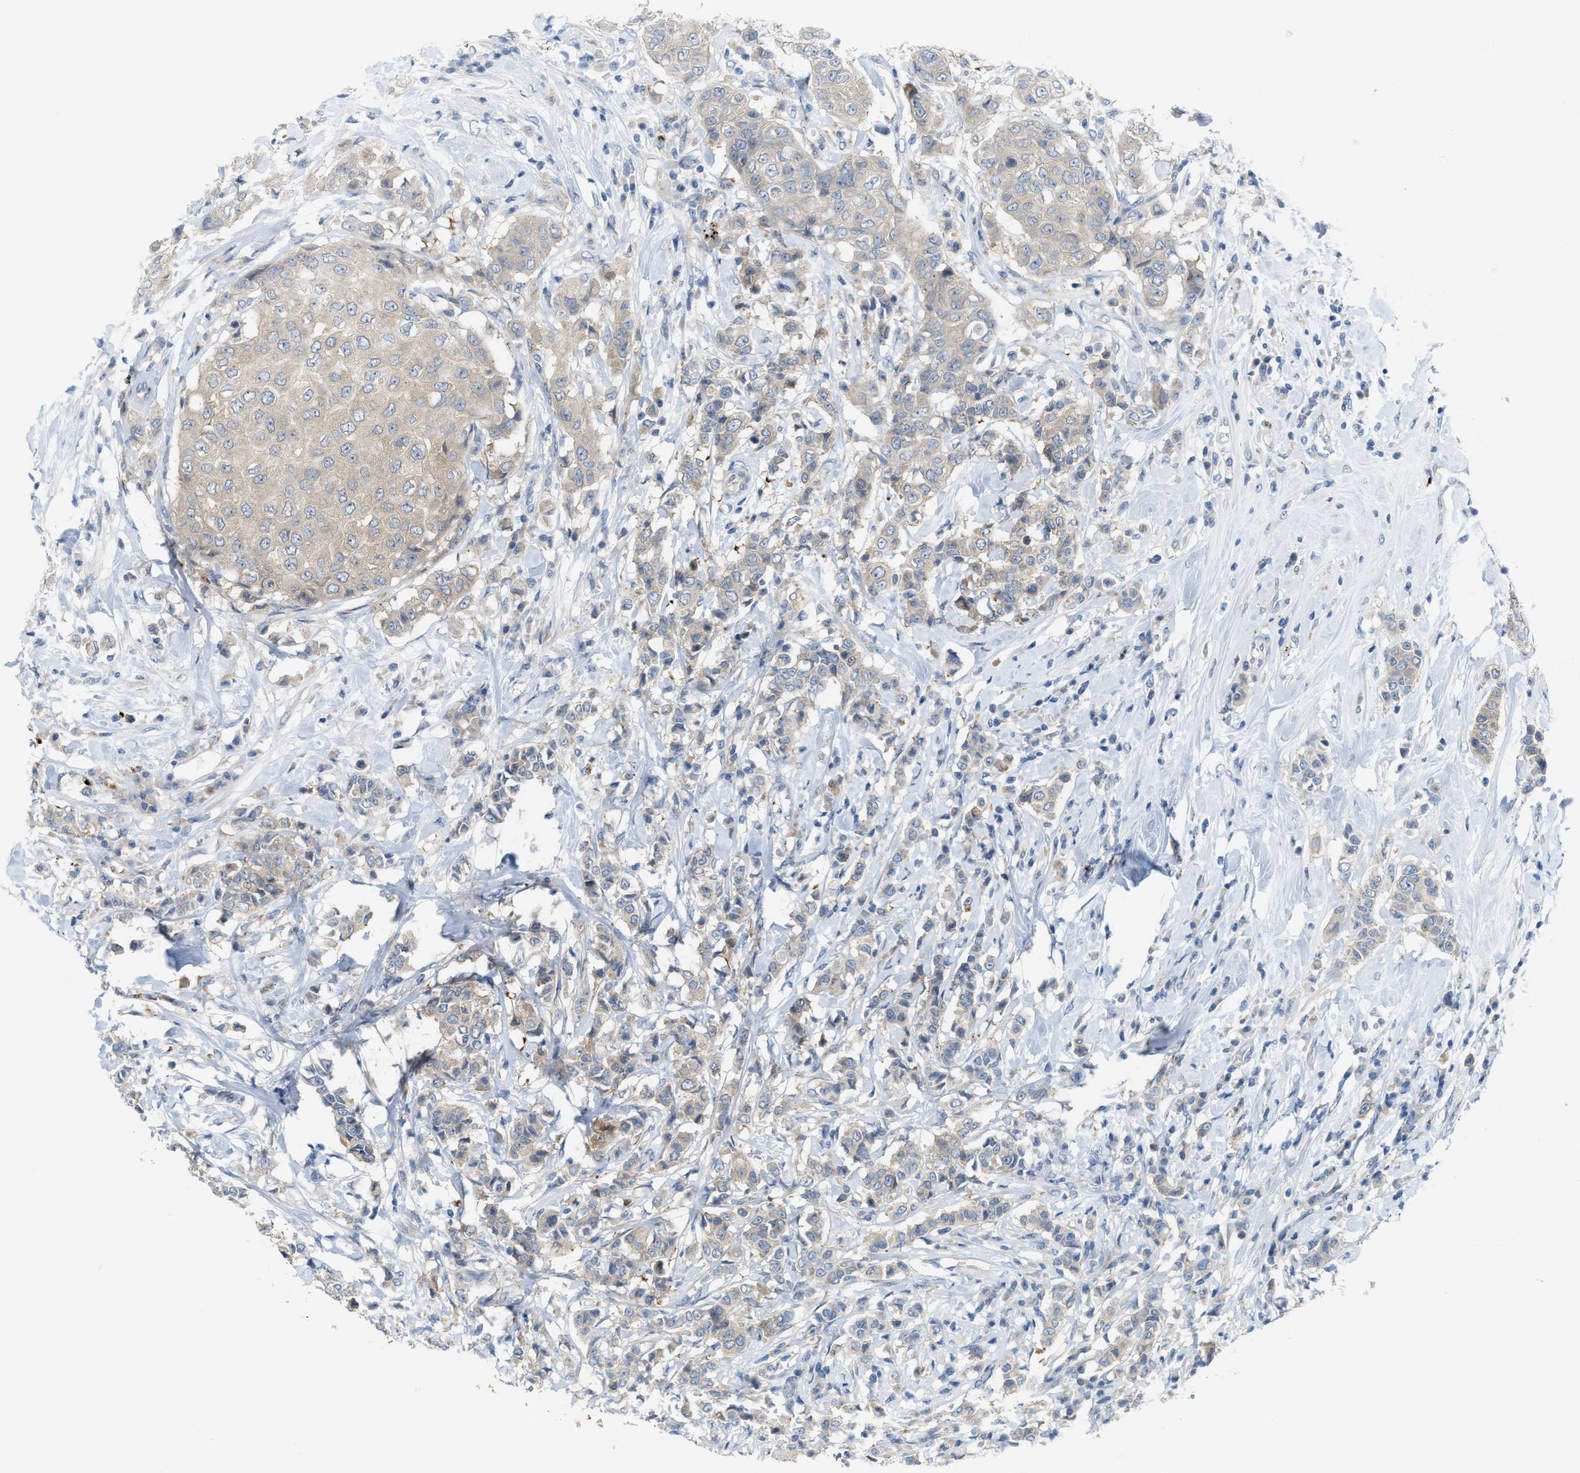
{"staining": {"intensity": "weak", "quantity": "<25%", "location": "cytoplasmic/membranous"}, "tissue": "breast cancer", "cell_type": "Tumor cells", "image_type": "cancer", "snomed": [{"axis": "morphology", "description": "Duct carcinoma"}, {"axis": "topography", "description": "Breast"}], "caption": "Breast invasive ductal carcinoma stained for a protein using immunohistochemistry (IHC) demonstrates no expression tumor cells.", "gene": "KLHDC10", "patient": {"sex": "female", "age": 27}}